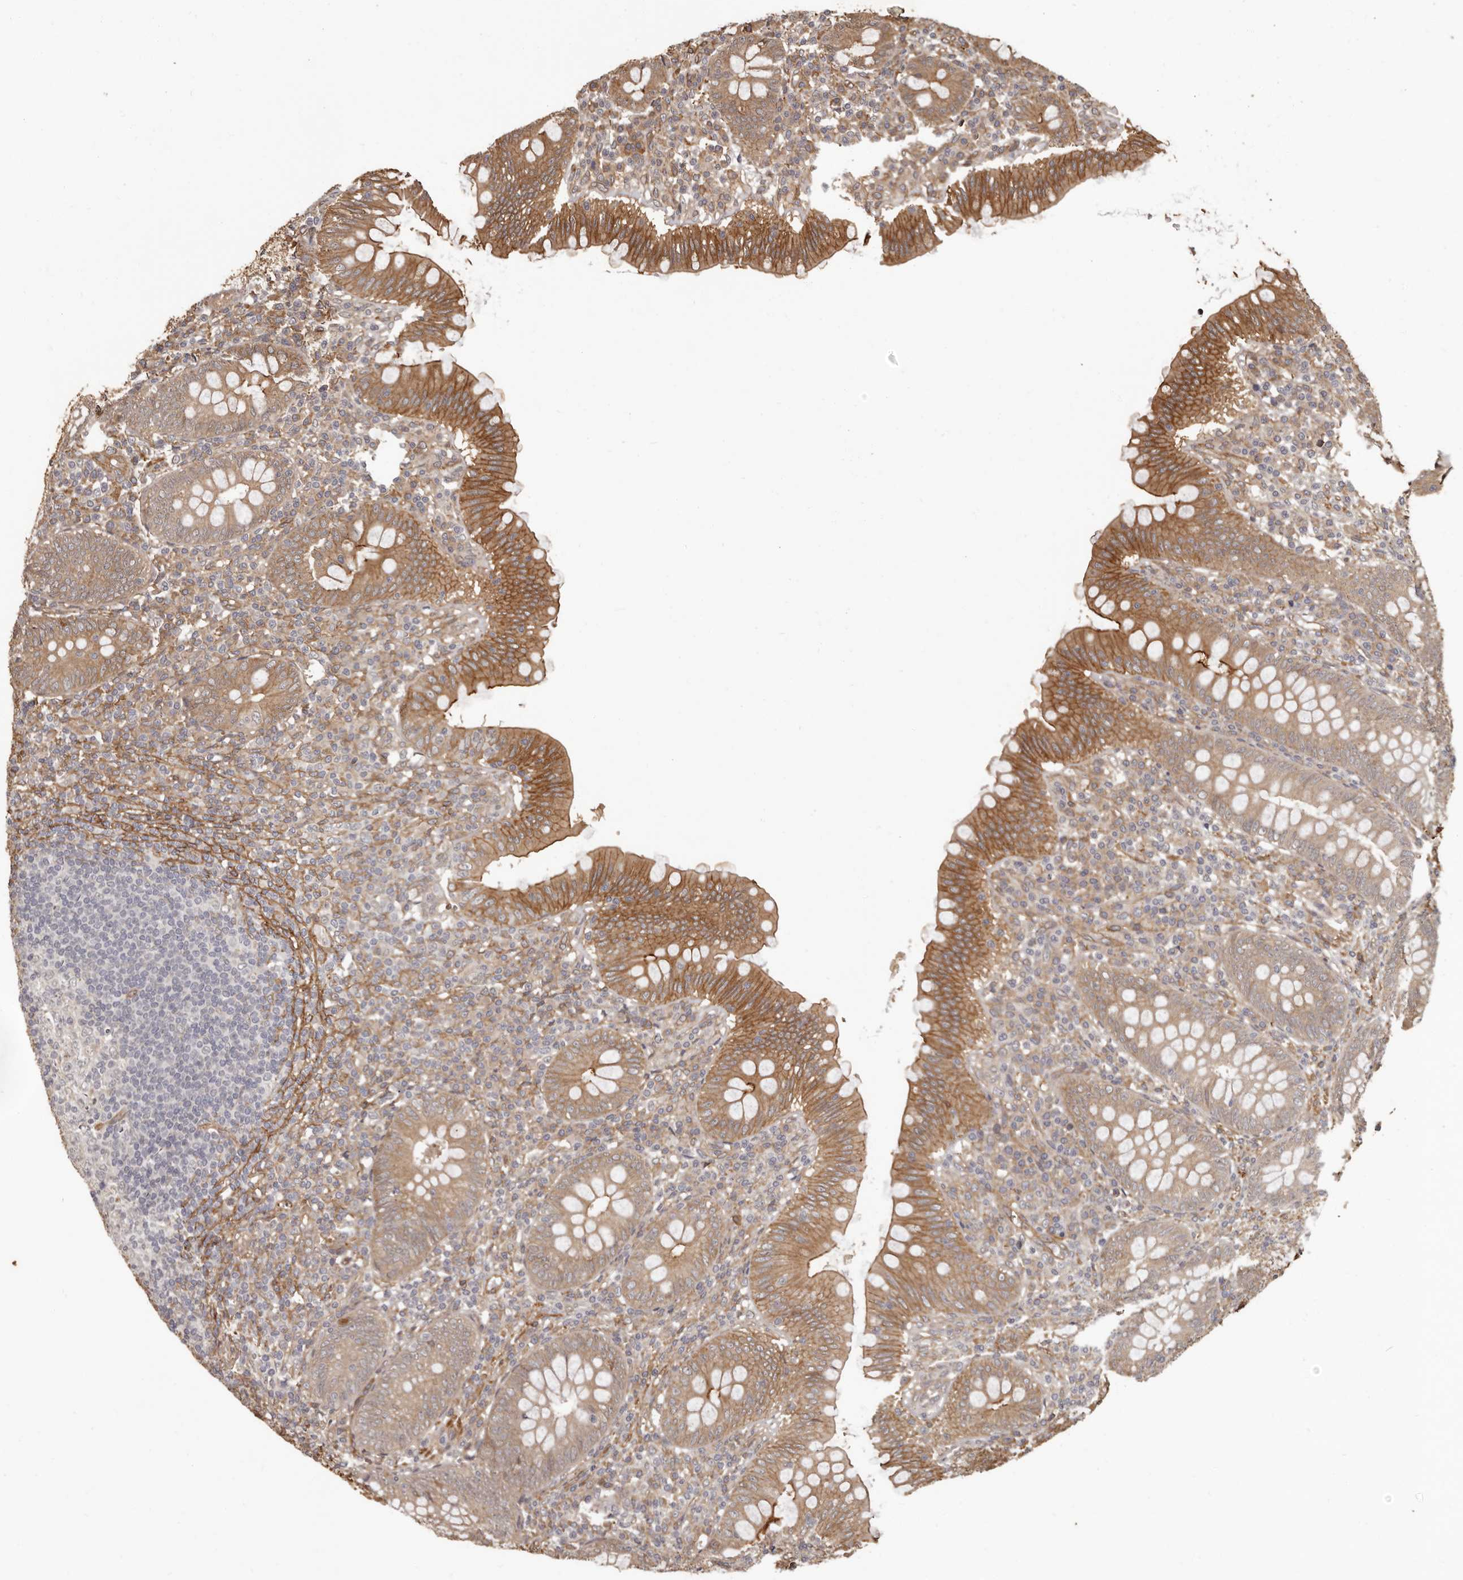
{"staining": {"intensity": "moderate", "quantity": ">75%", "location": "cytoplasmic/membranous"}, "tissue": "appendix", "cell_type": "Glandular cells", "image_type": "normal", "snomed": [{"axis": "morphology", "description": "Normal tissue, NOS"}, {"axis": "topography", "description": "Appendix"}], "caption": "Protein staining by immunohistochemistry shows moderate cytoplasmic/membranous staining in approximately >75% of glandular cells in unremarkable appendix. The protein is stained brown, and the nuclei are stained in blue (DAB IHC with brightfield microscopy, high magnification).", "gene": "SLITRK6", "patient": {"sex": "male", "age": 14}}